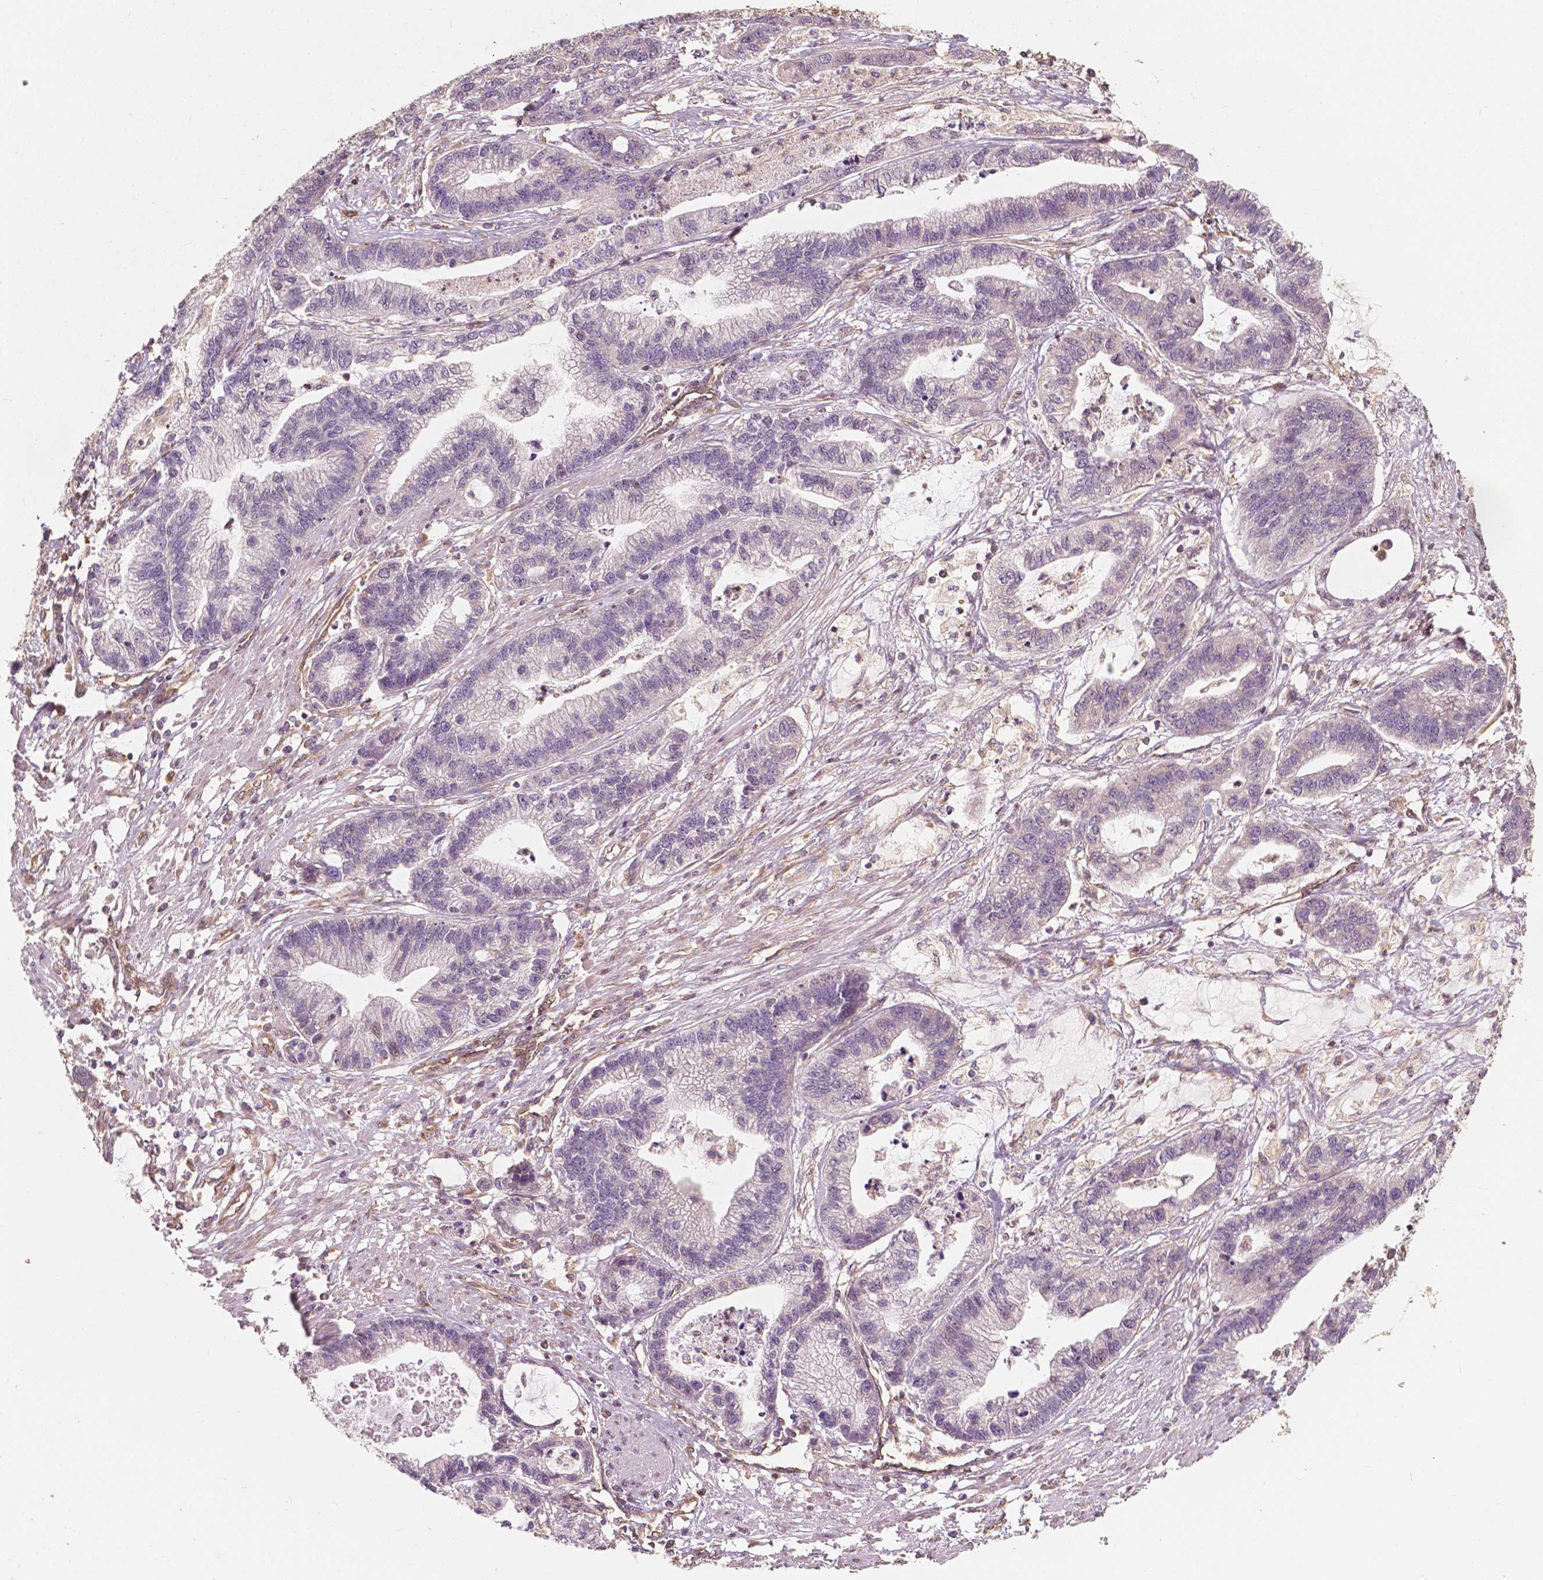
{"staining": {"intensity": "weak", "quantity": "<25%", "location": "cytoplasmic/membranous"}, "tissue": "stomach cancer", "cell_type": "Tumor cells", "image_type": "cancer", "snomed": [{"axis": "morphology", "description": "Adenocarcinoma, NOS"}, {"axis": "topography", "description": "Stomach"}], "caption": "There is no significant staining in tumor cells of stomach adenocarcinoma.", "gene": "G3BP1", "patient": {"sex": "male", "age": 83}}